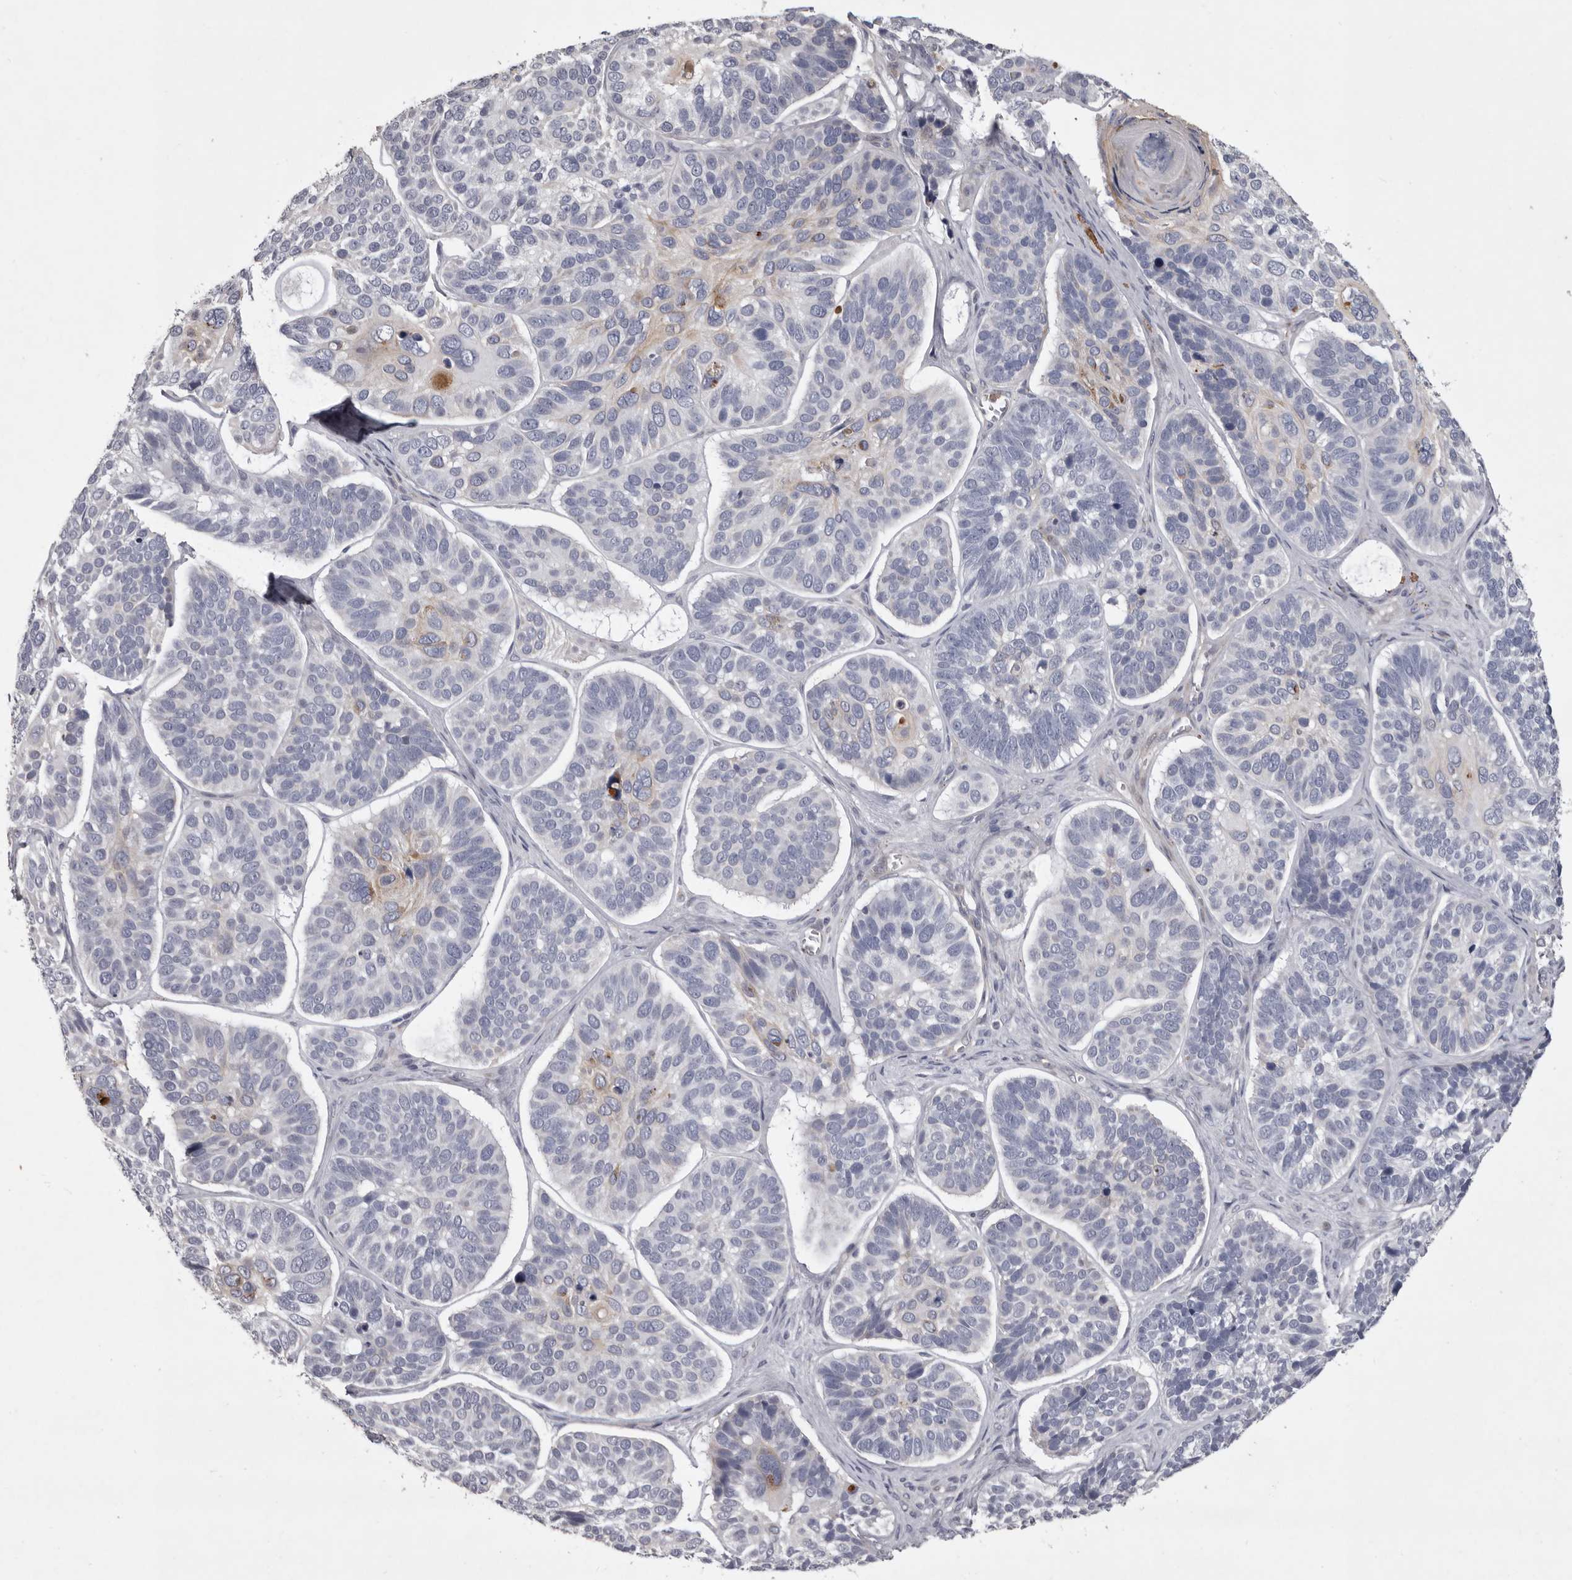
{"staining": {"intensity": "negative", "quantity": "none", "location": "none"}, "tissue": "skin cancer", "cell_type": "Tumor cells", "image_type": "cancer", "snomed": [{"axis": "morphology", "description": "Basal cell carcinoma"}, {"axis": "topography", "description": "Skin"}], "caption": "Immunohistochemistry (IHC) histopathology image of skin cancer (basal cell carcinoma) stained for a protein (brown), which exhibits no expression in tumor cells. The staining was performed using DAB to visualize the protein expression in brown, while the nuclei were stained in blue with hematoxylin (Magnification: 20x).", "gene": "NKAIN4", "patient": {"sex": "male", "age": 62}}